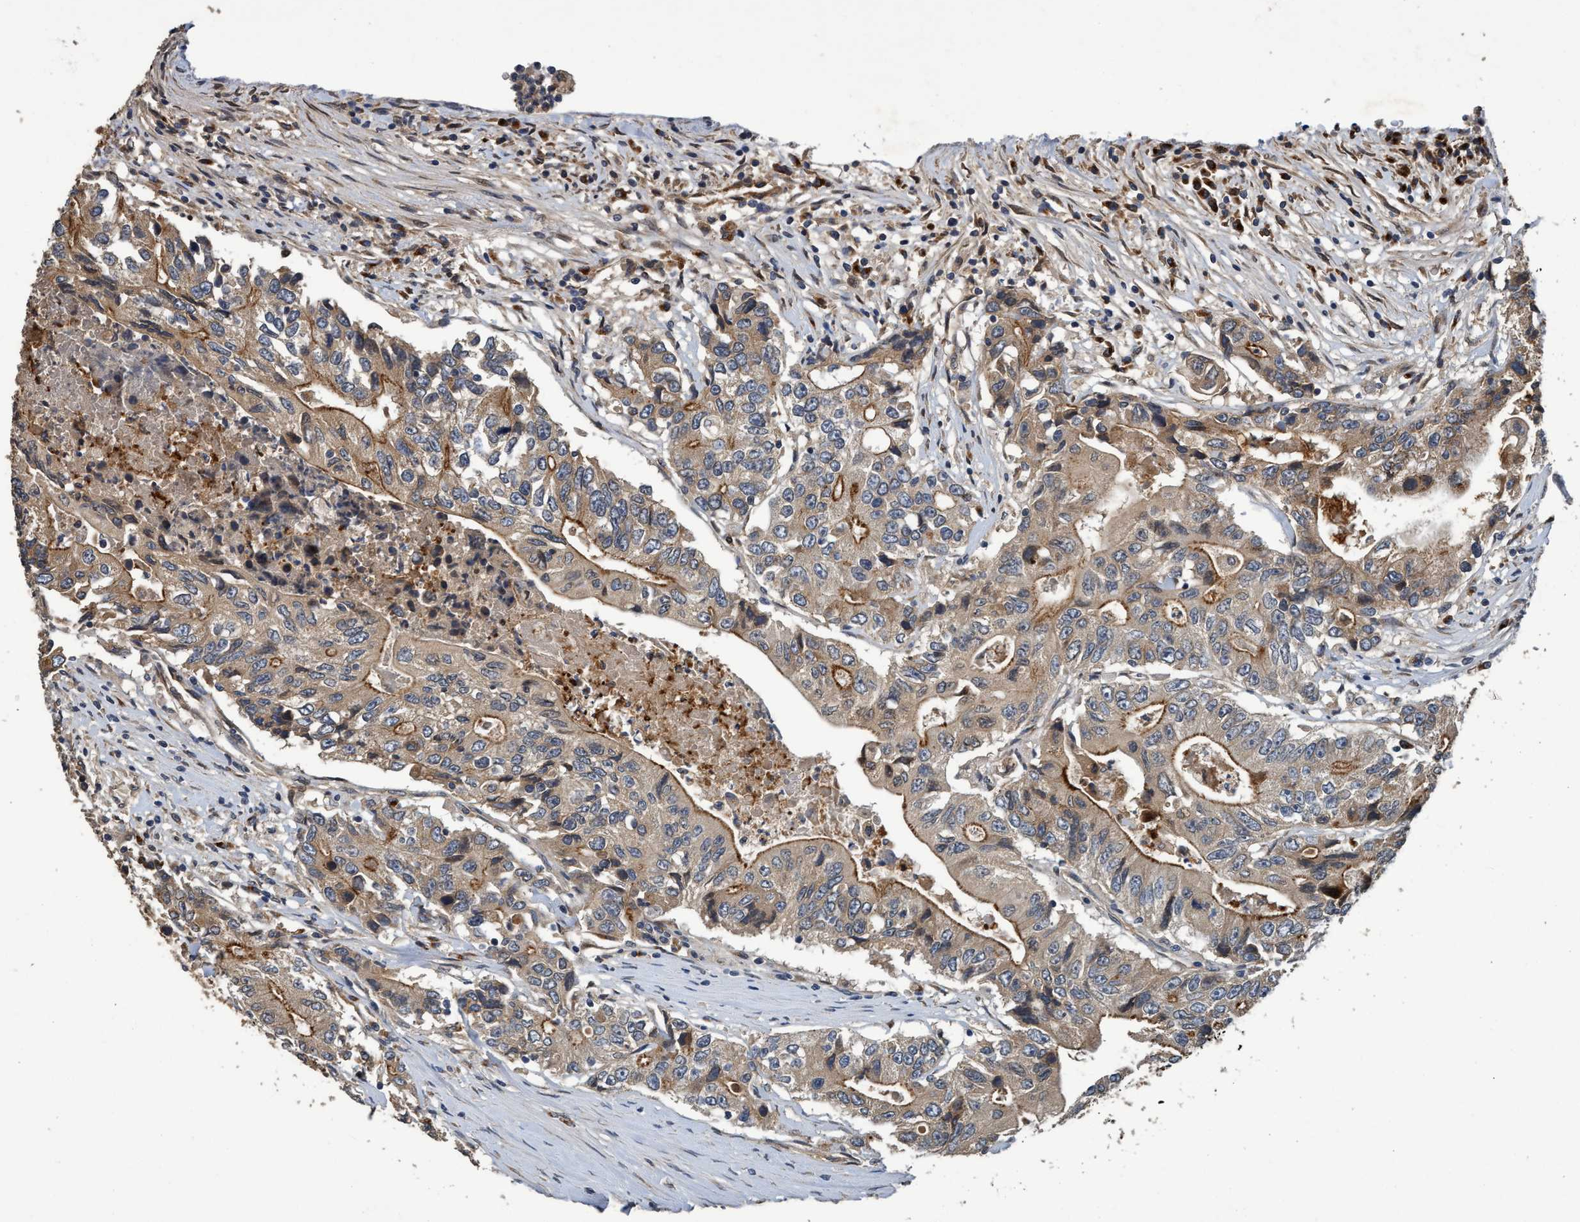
{"staining": {"intensity": "moderate", "quantity": ">75%", "location": "cytoplasmic/membranous"}, "tissue": "colorectal cancer", "cell_type": "Tumor cells", "image_type": "cancer", "snomed": [{"axis": "morphology", "description": "Adenocarcinoma, NOS"}, {"axis": "topography", "description": "Colon"}], "caption": "Tumor cells reveal medium levels of moderate cytoplasmic/membranous positivity in about >75% of cells in colorectal adenocarcinoma.", "gene": "MACC1", "patient": {"sex": "female", "age": 77}}